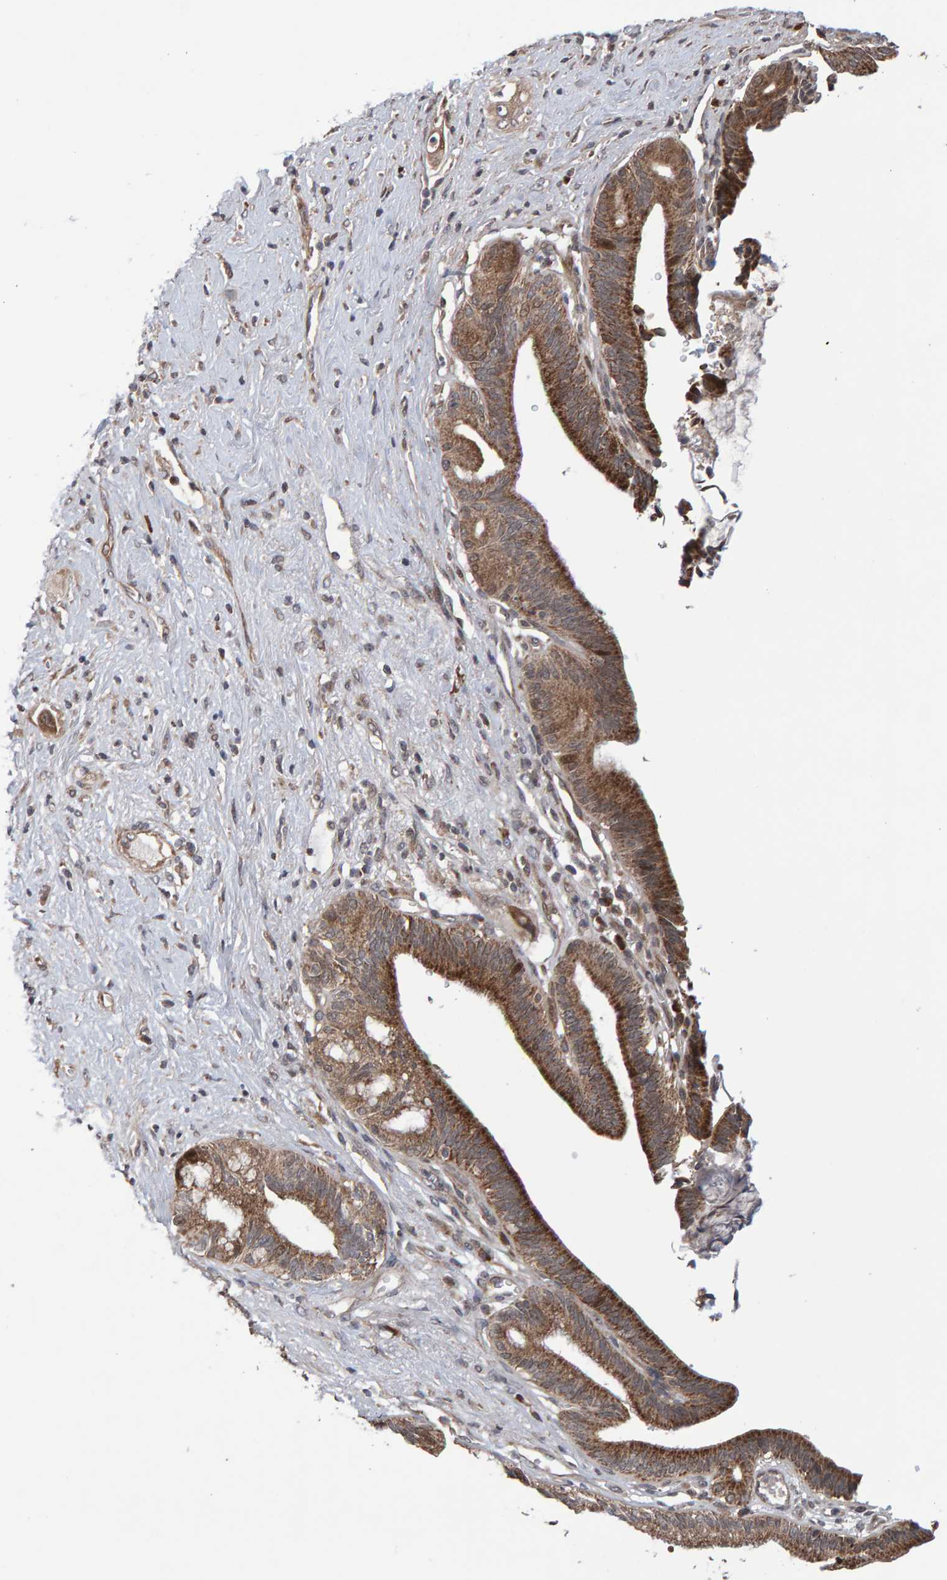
{"staining": {"intensity": "moderate", "quantity": ">75%", "location": "cytoplasmic/membranous"}, "tissue": "pancreatic cancer", "cell_type": "Tumor cells", "image_type": "cancer", "snomed": [{"axis": "morphology", "description": "Adenocarcinoma, NOS"}, {"axis": "topography", "description": "Pancreas"}], "caption": "About >75% of tumor cells in human pancreatic cancer show moderate cytoplasmic/membranous protein positivity as visualized by brown immunohistochemical staining.", "gene": "PECR", "patient": {"sex": "male", "age": 59}}